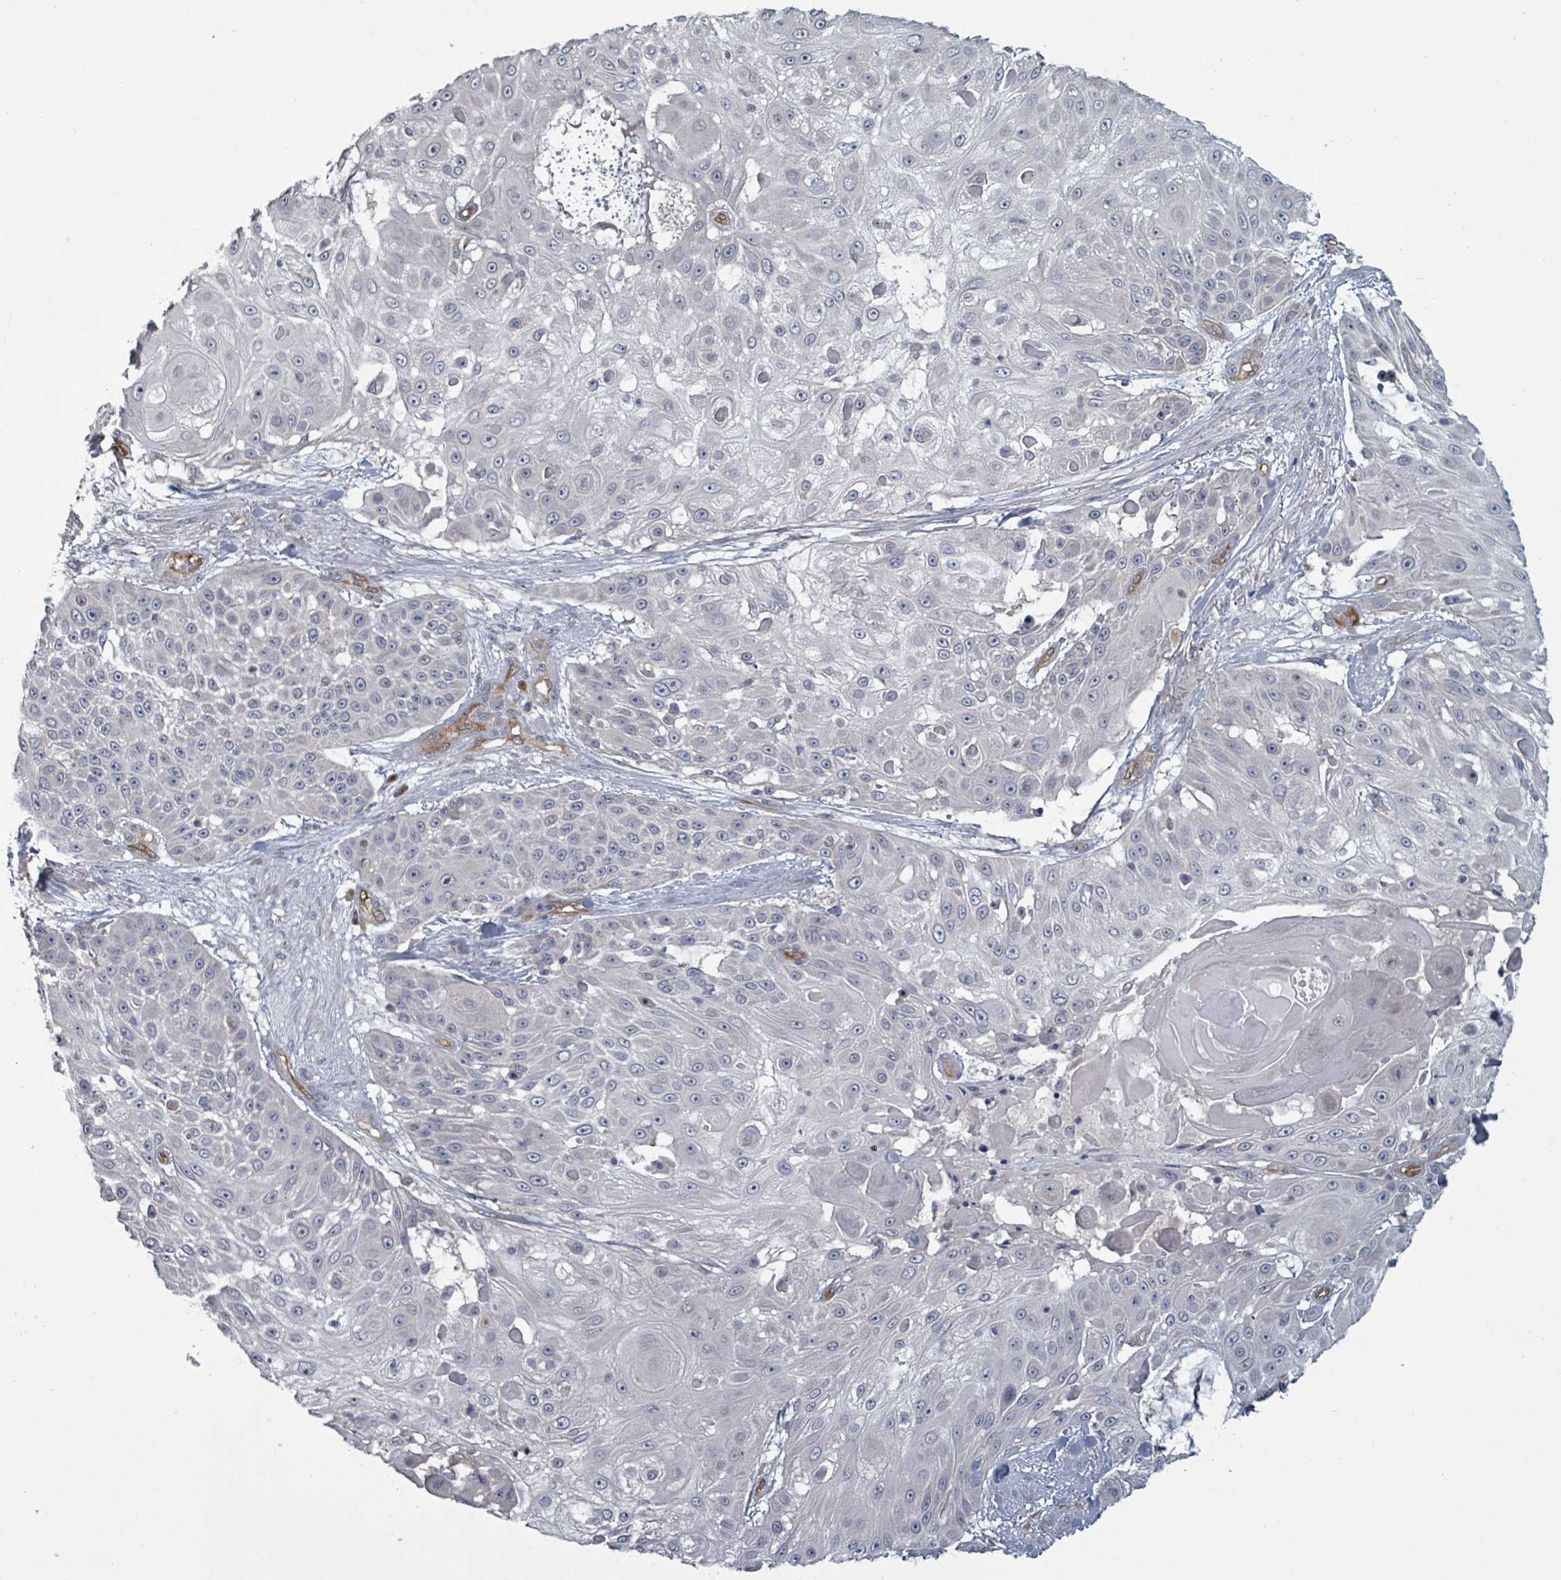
{"staining": {"intensity": "negative", "quantity": "none", "location": "none"}, "tissue": "skin cancer", "cell_type": "Tumor cells", "image_type": "cancer", "snomed": [{"axis": "morphology", "description": "Squamous cell carcinoma, NOS"}, {"axis": "topography", "description": "Skin"}], "caption": "An immunohistochemistry image of skin squamous cell carcinoma is shown. There is no staining in tumor cells of skin squamous cell carcinoma. Nuclei are stained in blue.", "gene": "FKBP1A", "patient": {"sex": "female", "age": 86}}